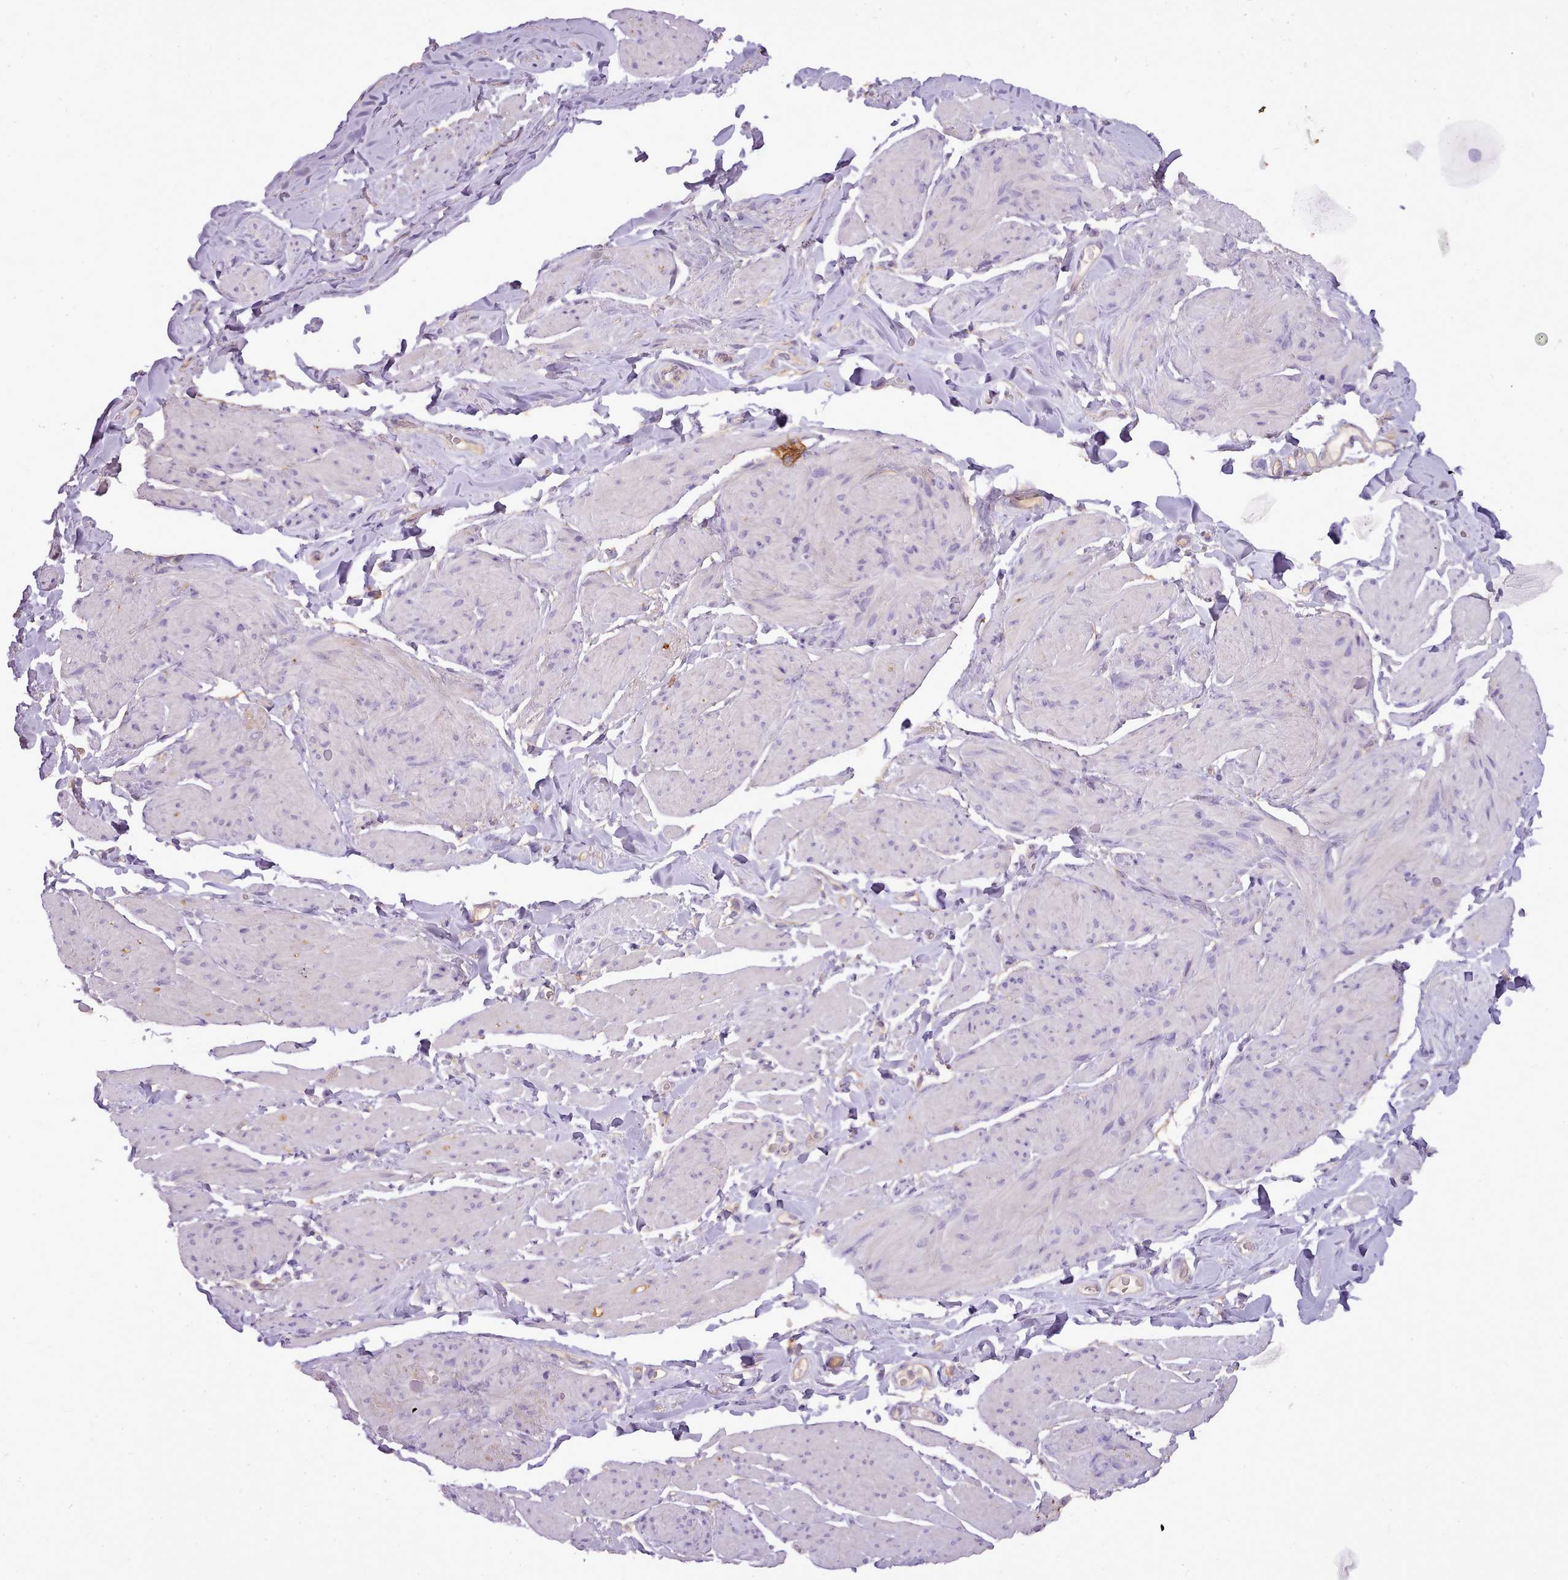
{"staining": {"intensity": "negative", "quantity": "none", "location": "none"}, "tissue": "smooth muscle", "cell_type": "Smooth muscle cells", "image_type": "normal", "snomed": [{"axis": "morphology", "description": "Normal tissue, NOS"}, {"axis": "topography", "description": "Smooth muscle"}, {"axis": "topography", "description": "Peripheral nerve tissue"}], "caption": "A photomicrograph of human smooth muscle is negative for staining in smooth muscle cells. Brightfield microscopy of immunohistochemistry stained with DAB (3,3'-diaminobenzidine) (brown) and hematoxylin (blue), captured at high magnification.", "gene": "NTN4", "patient": {"sex": "male", "age": 69}}